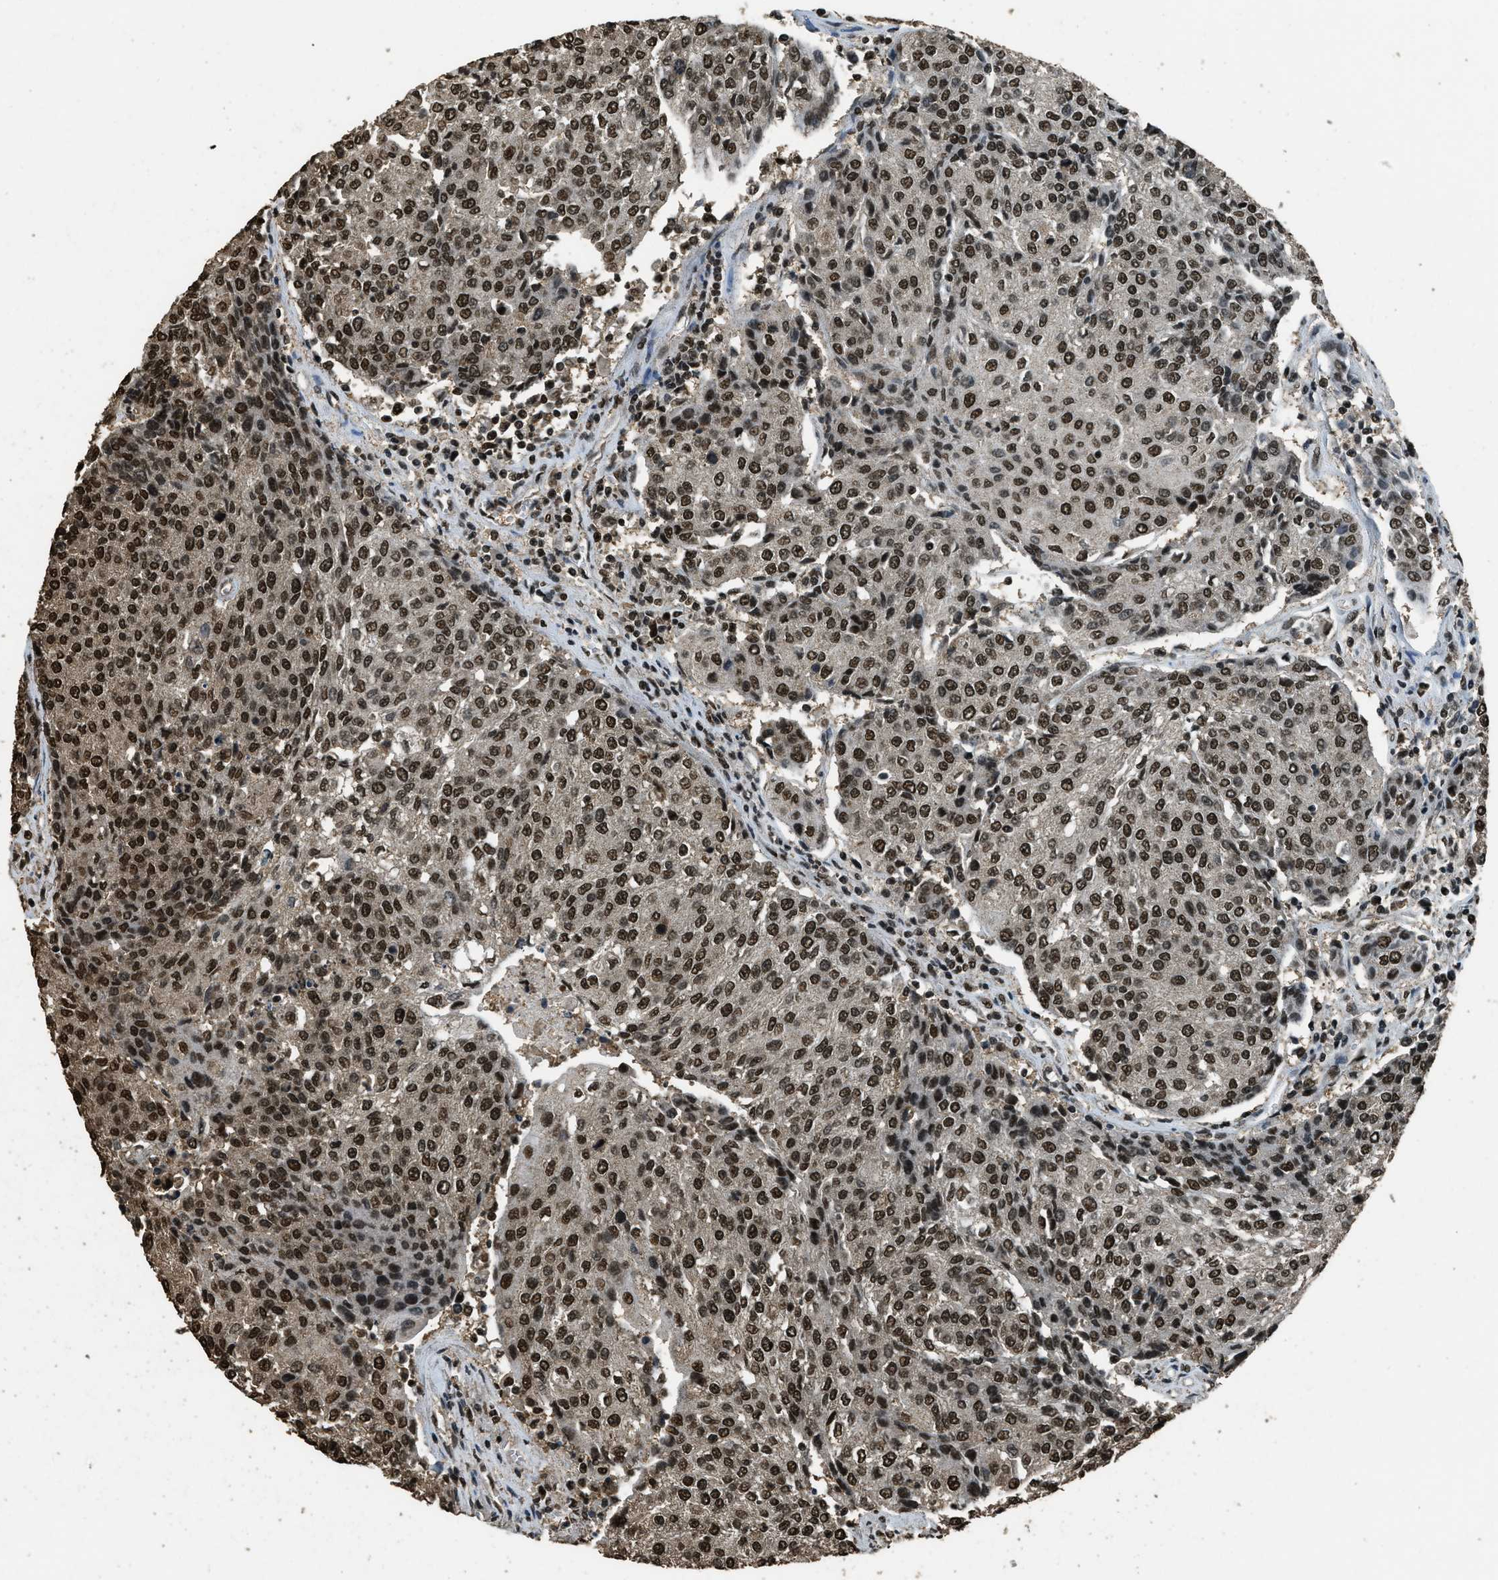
{"staining": {"intensity": "strong", "quantity": ">75%", "location": "nuclear"}, "tissue": "urothelial cancer", "cell_type": "Tumor cells", "image_type": "cancer", "snomed": [{"axis": "morphology", "description": "Urothelial carcinoma, High grade"}, {"axis": "topography", "description": "Urinary bladder"}], "caption": "Immunohistochemistry of high-grade urothelial carcinoma displays high levels of strong nuclear positivity in about >75% of tumor cells.", "gene": "MYB", "patient": {"sex": "female", "age": 85}}